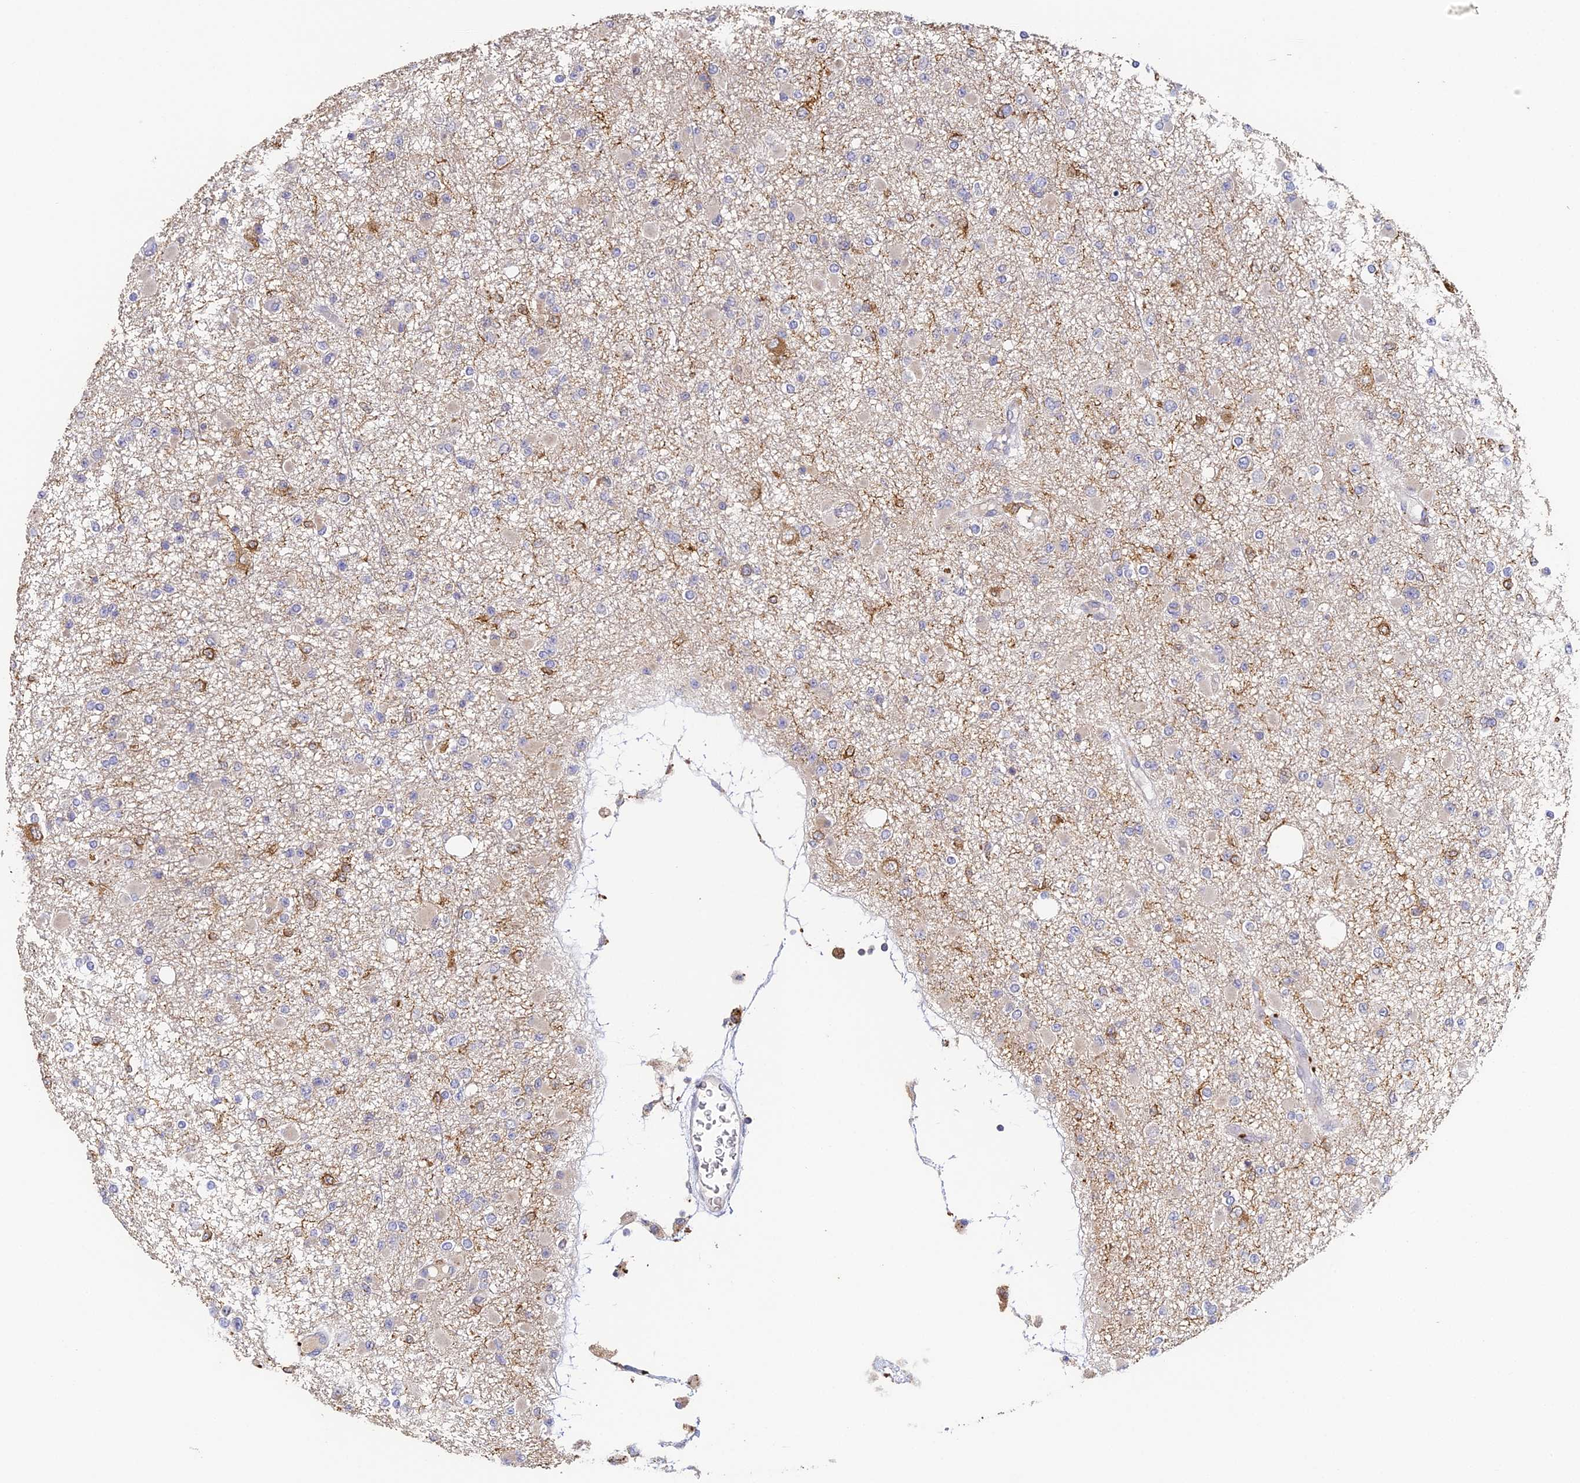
{"staining": {"intensity": "moderate", "quantity": "<25%", "location": "cytoplasmic/membranous"}, "tissue": "glioma", "cell_type": "Tumor cells", "image_type": "cancer", "snomed": [{"axis": "morphology", "description": "Glioma, malignant, Low grade"}, {"axis": "topography", "description": "Brain"}], "caption": "IHC of low-grade glioma (malignant) exhibits low levels of moderate cytoplasmic/membranous positivity in approximately <25% of tumor cells. The staining is performed using DAB brown chromogen to label protein expression. The nuclei are counter-stained blue using hematoxylin.", "gene": "YAE1", "patient": {"sex": "female", "age": 22}}